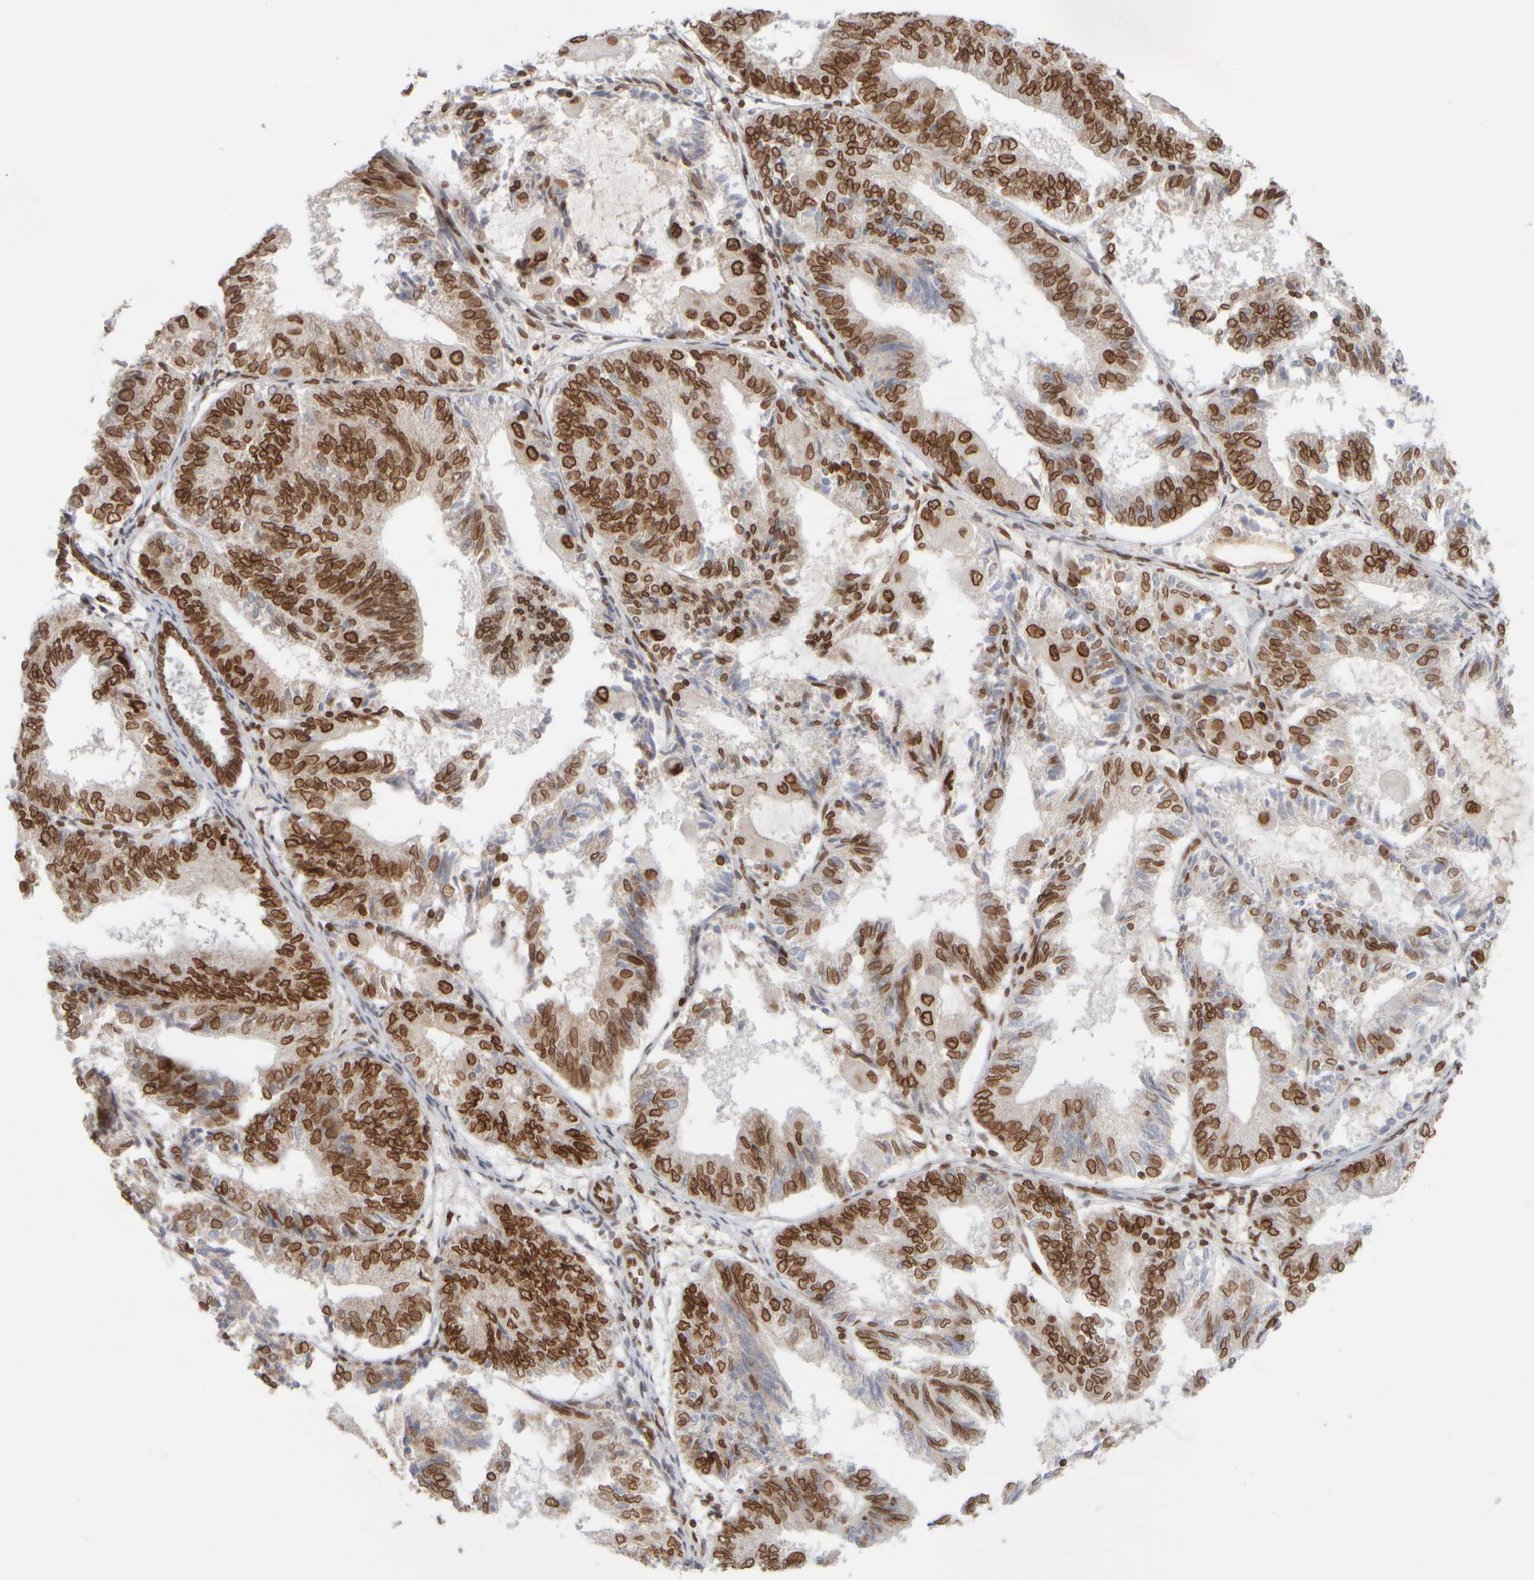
{"staining": {"intensity": "strong", "quantity": ">75%", "location": "nuclear"}, "tissue": "endometrial cancer", "cell_type": "Tumor cells", "image_type": "cancer", "snomed": [{"axis": "morphology", "description": "Adenocarcinoma, NOS"}, {"axis": "topography", "description": "Endometrium"}], "caption": "DAB (3,3'-diaminobenzidine) immunohistochemical staining of endometrial cancer reveals strong nuclear protein expression in approximately >75% of tumor cells.", "gene": "ZC3HC1", "patient": {"sex": "female", "age": 81}}